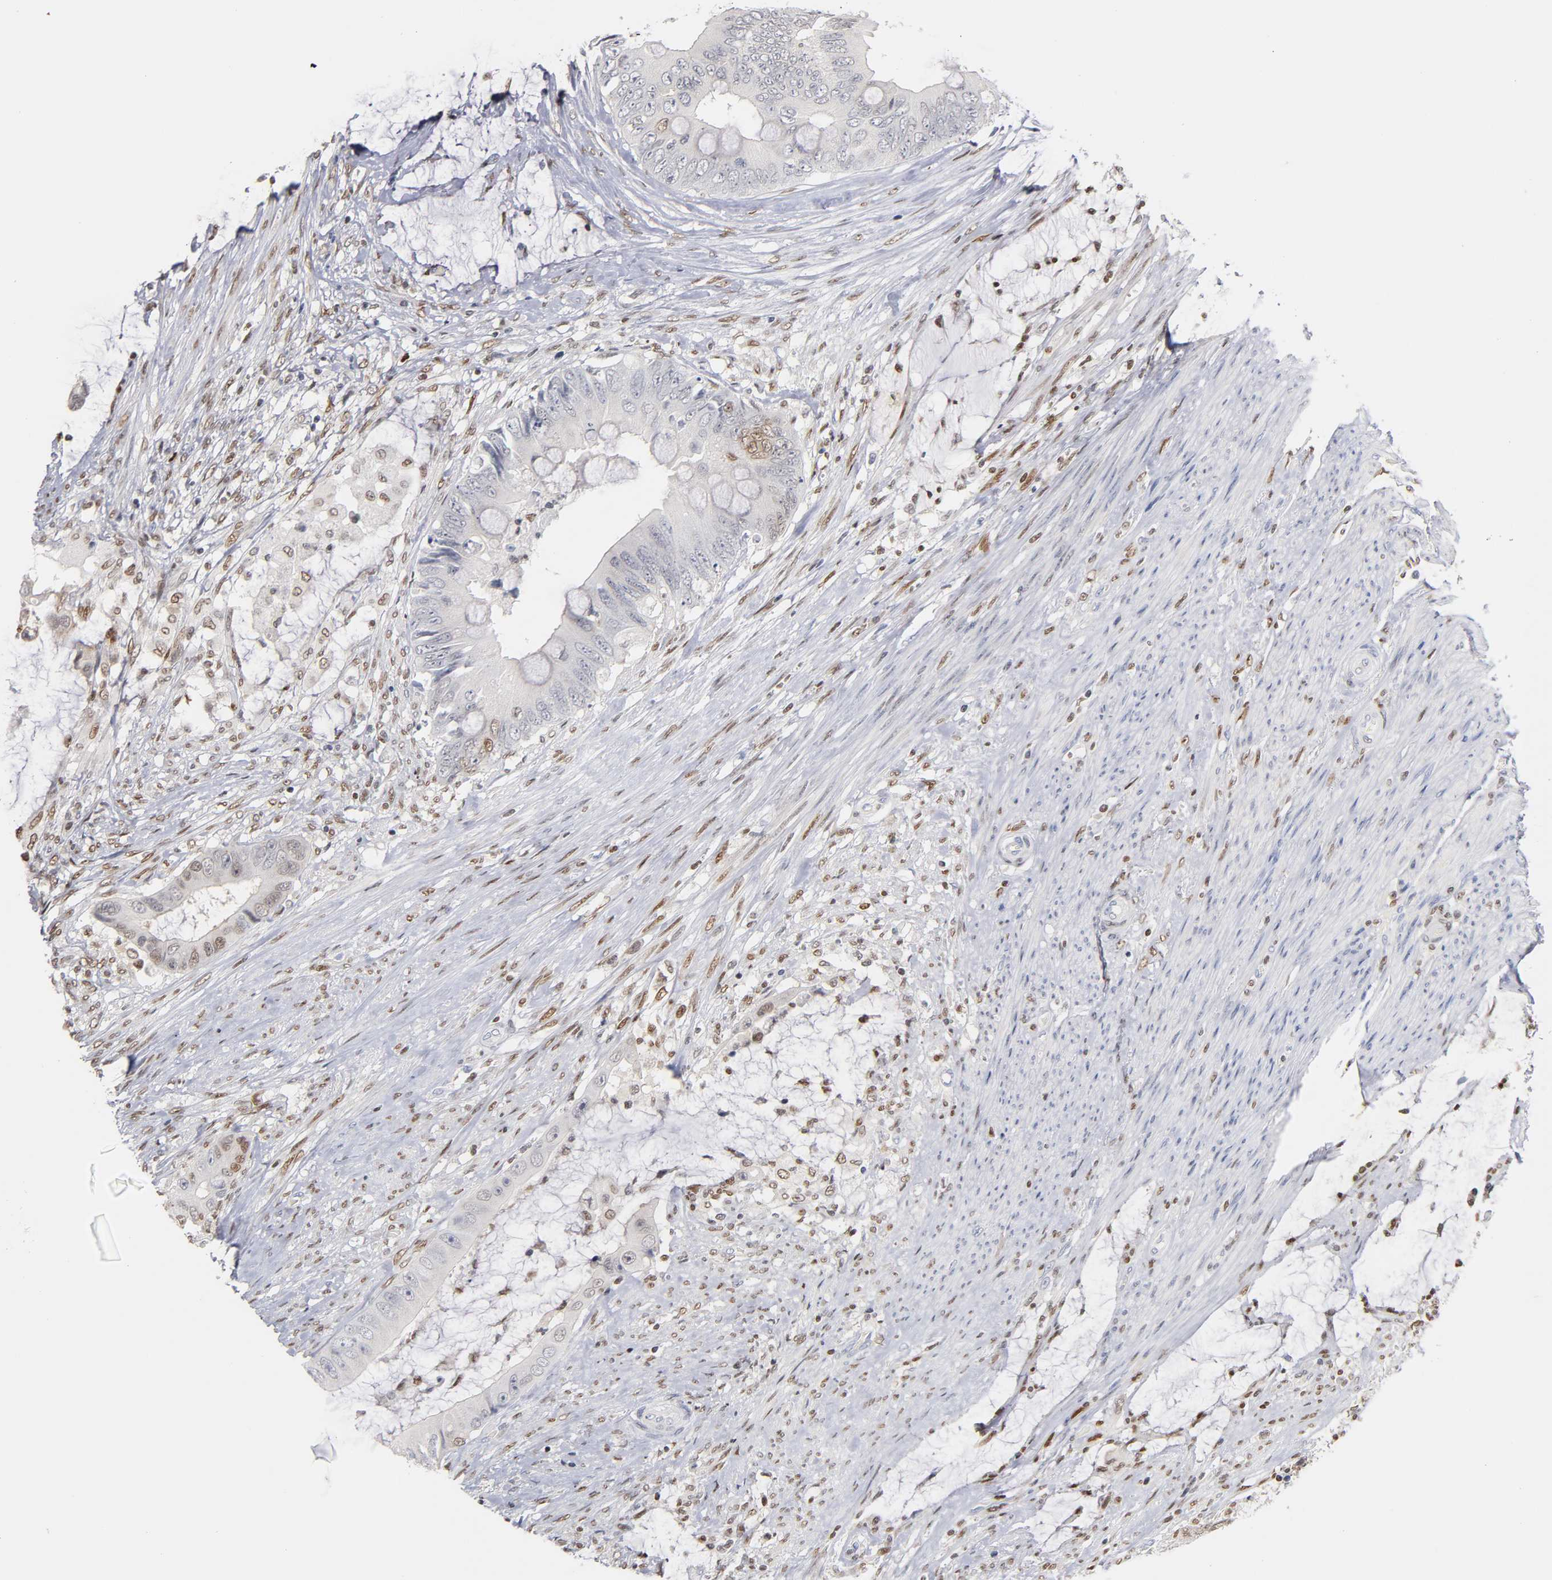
{"staining": {"intensity": "weak", "quantity": "25%-75%", "location": "nuclear"}, "tissue": "colorectal cancer", "cell_type": "Tumor cells", "image_type": "cancer", "snomed": [{"axis": "morphology", "description": "Adenocarcinoma, NOS"}, {"axis": "topography", "description": "Rectum"}], "caption": "A histopathology image showing weak nuclear expression in about 25%-75% of tumor cells in colorectal cancer (adenocarcinoma), as visualized by brown immunohistochemical staining.", "gene": "RUNX1", "patient": {"sex": "female", "age": 77}}